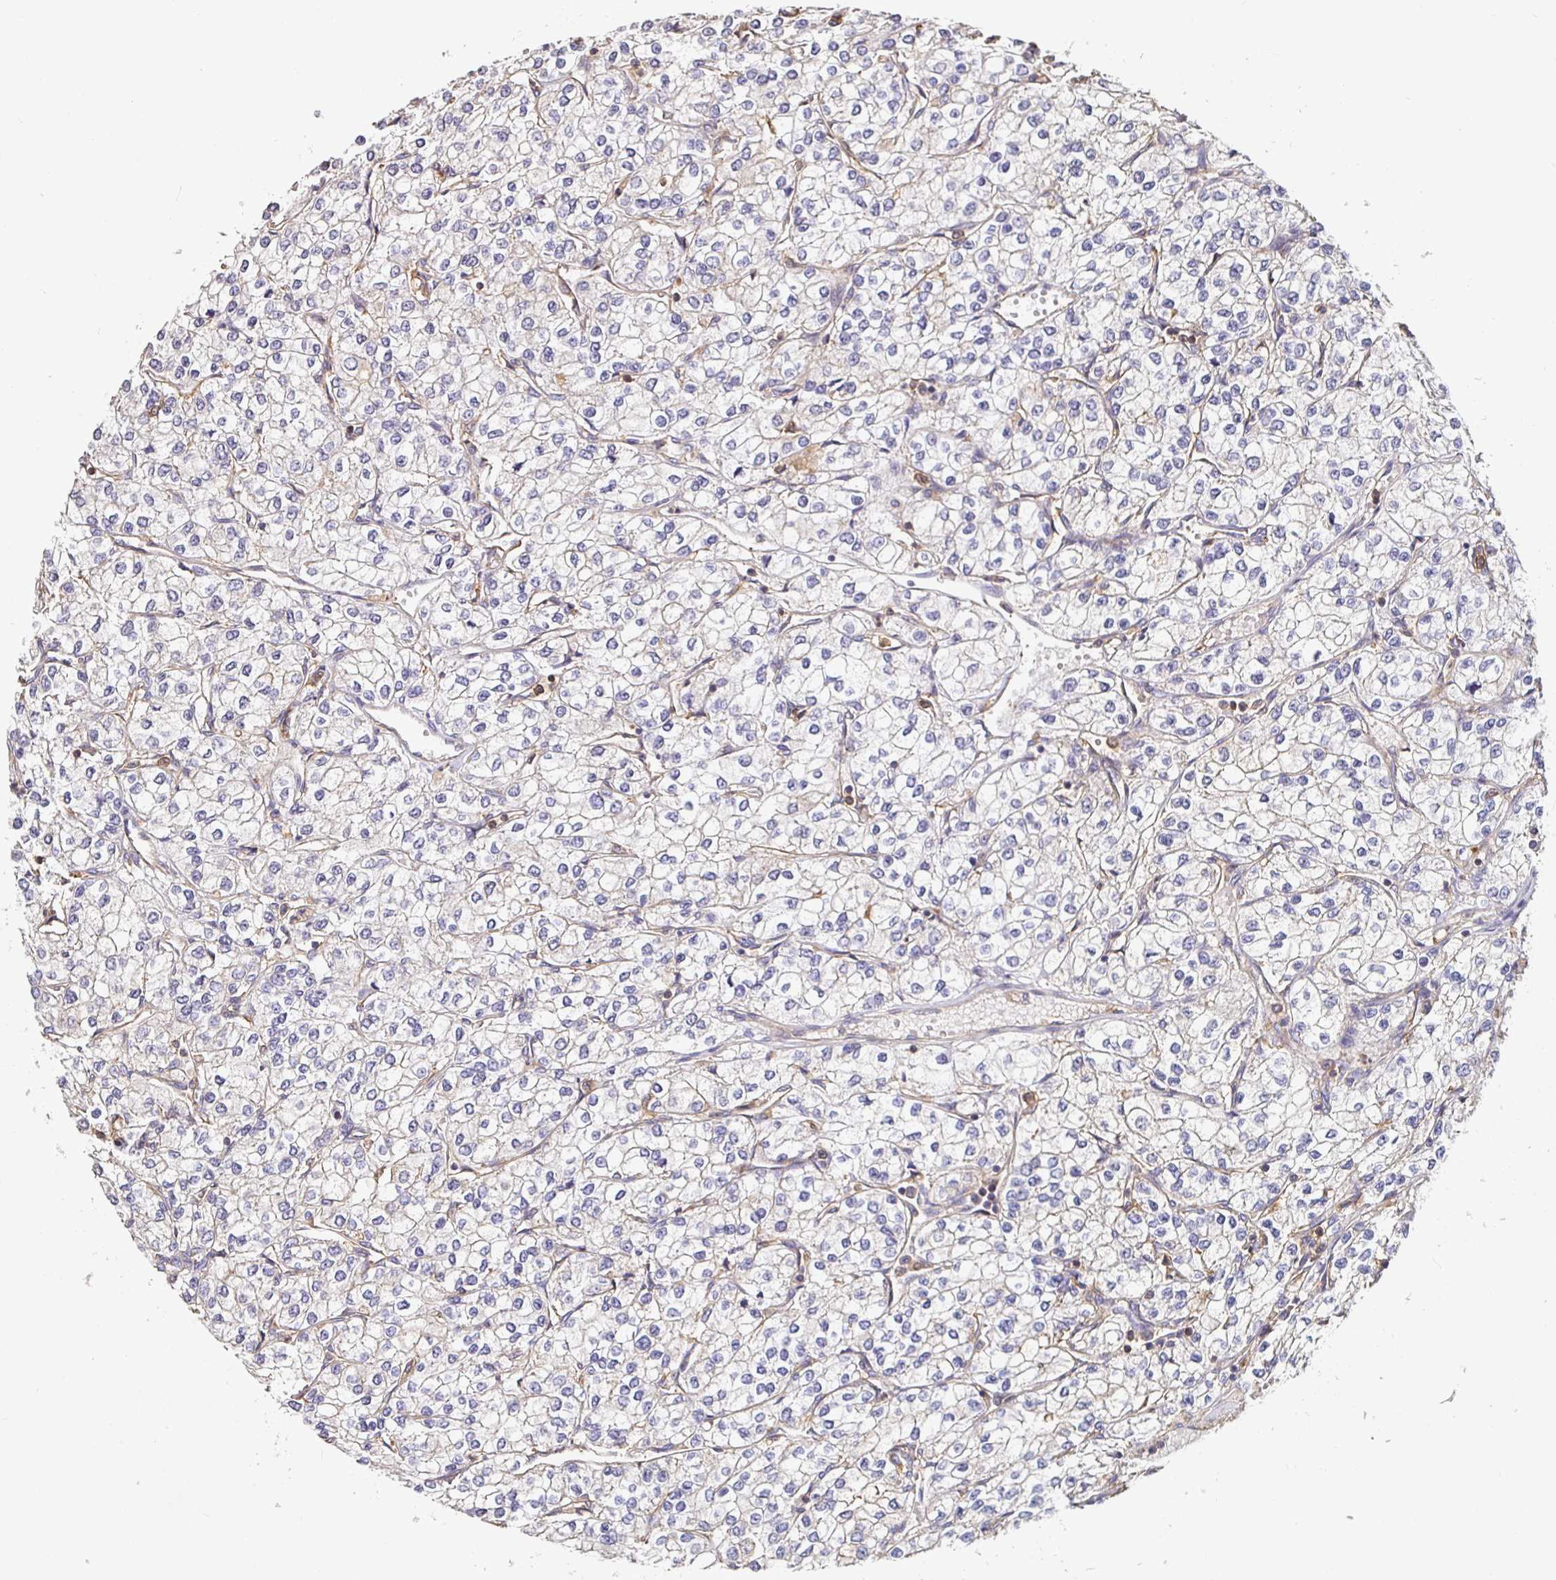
{"staining": {"intensity": "weak", "quantity": "<25%", "location": "cytoplasmic/membranous"}, "tissue": "renal cancer", "cell_type": "Tumor cells", "image_type": "cancer", "snomed": [{"axis": "morphology", "description": "Adenocarcinoma, NOS"}, {"axis": "topography", "description": "Kidney"}], "caption": "Renal adenocarcinoma was stained to show a protein in brown. There is no significant expression in tumor cells.", "gene": "C1QTNF7", "patient": {"sex": "male", "age": 80}}